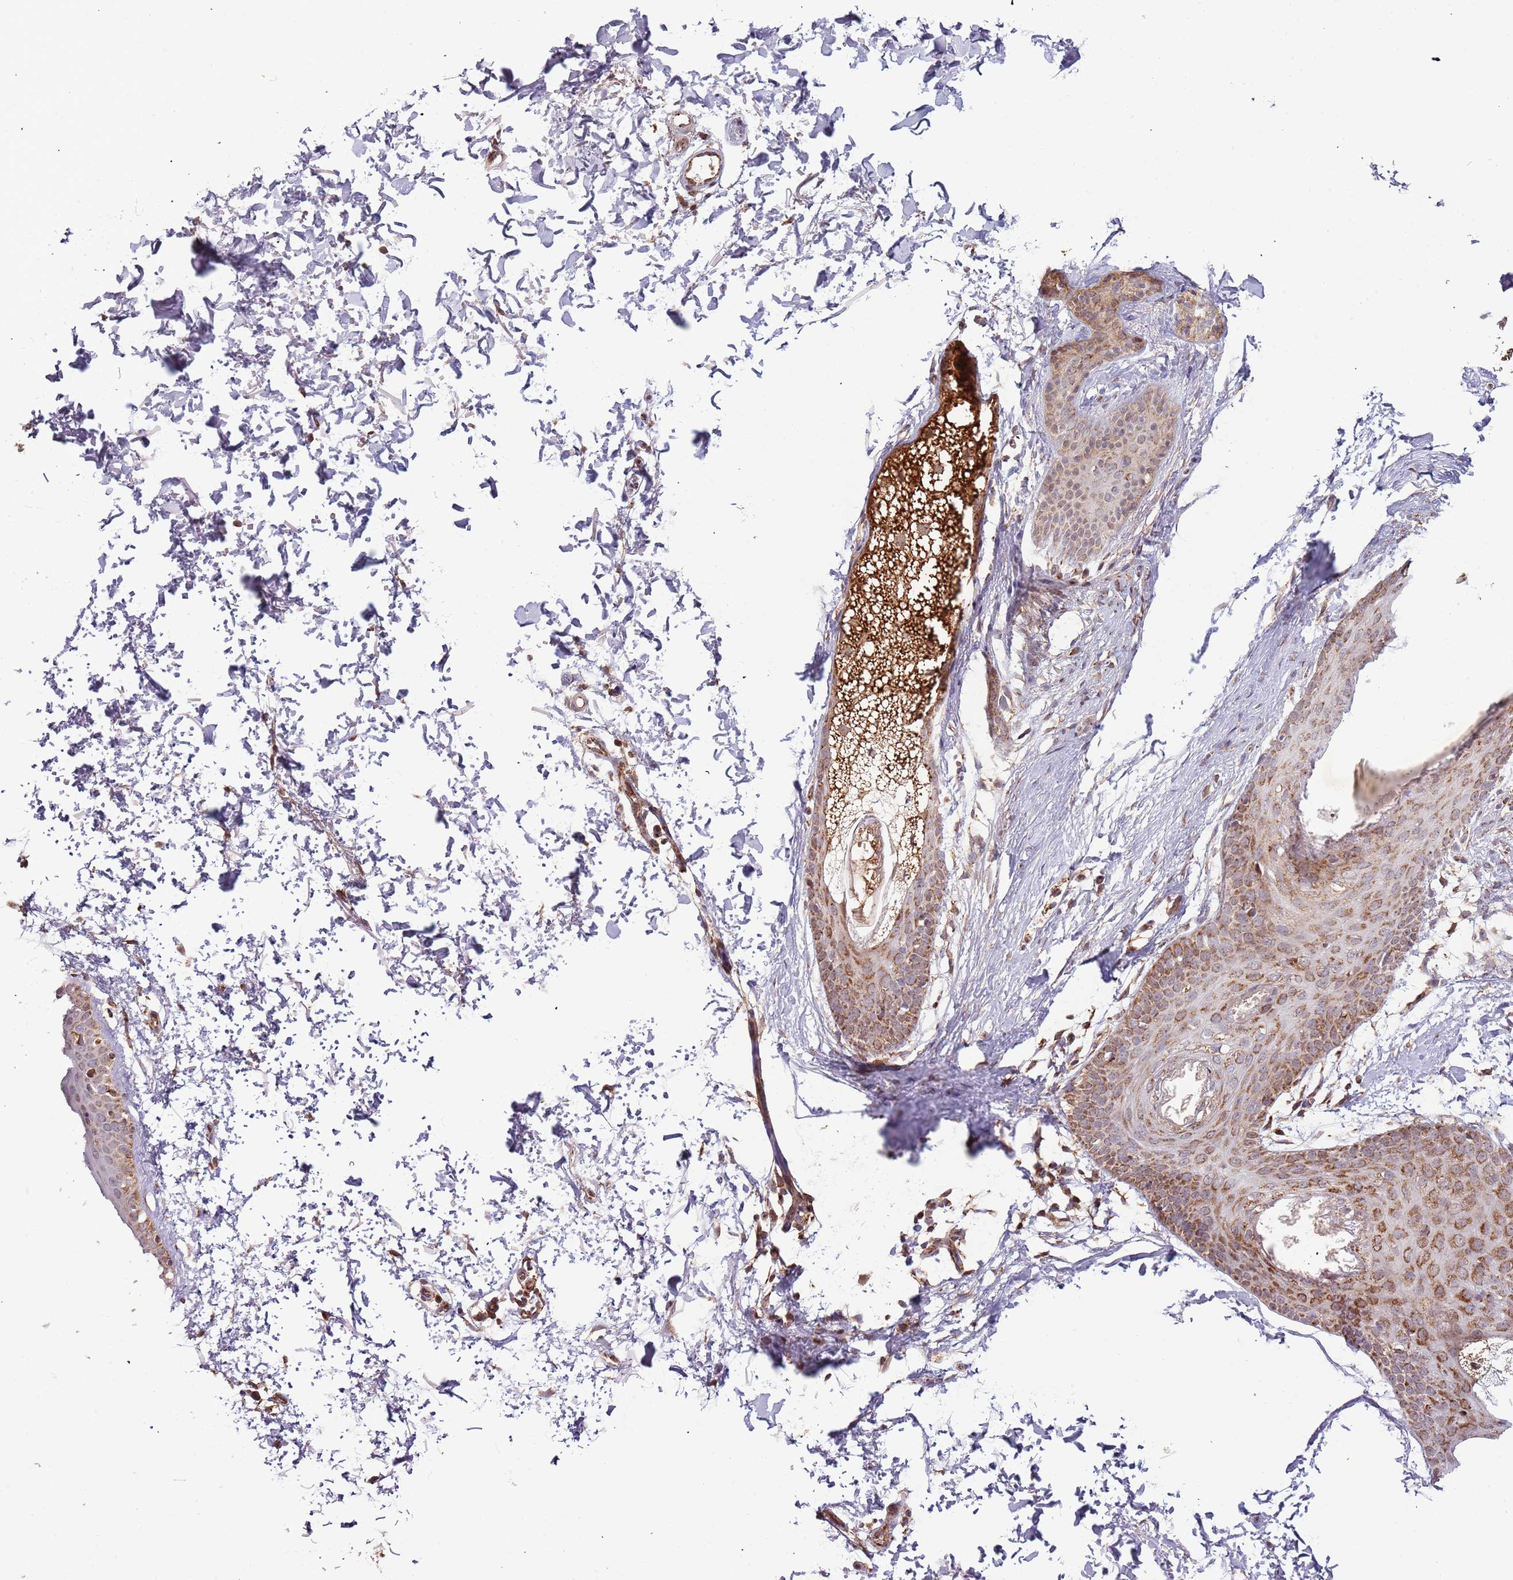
{"staining": {"intensity": "negative", "quantity": "none", "location": "none"}, "tissue": "skin", "cell_type": "Fibroblasts", "image_type": "normal", "snomed": [{"axis": "morphology", "description": "Normal tissue, NOS"}, {"axis": "topography", "description": "Skin"}], "caption": "The photomicrograph displays no significant positivity in fibroblasts of skin. (DAB IHC with hematoxylin counter stain).", "gene": "IL17RD", "patient": {"sex": "male", "age": 66}}